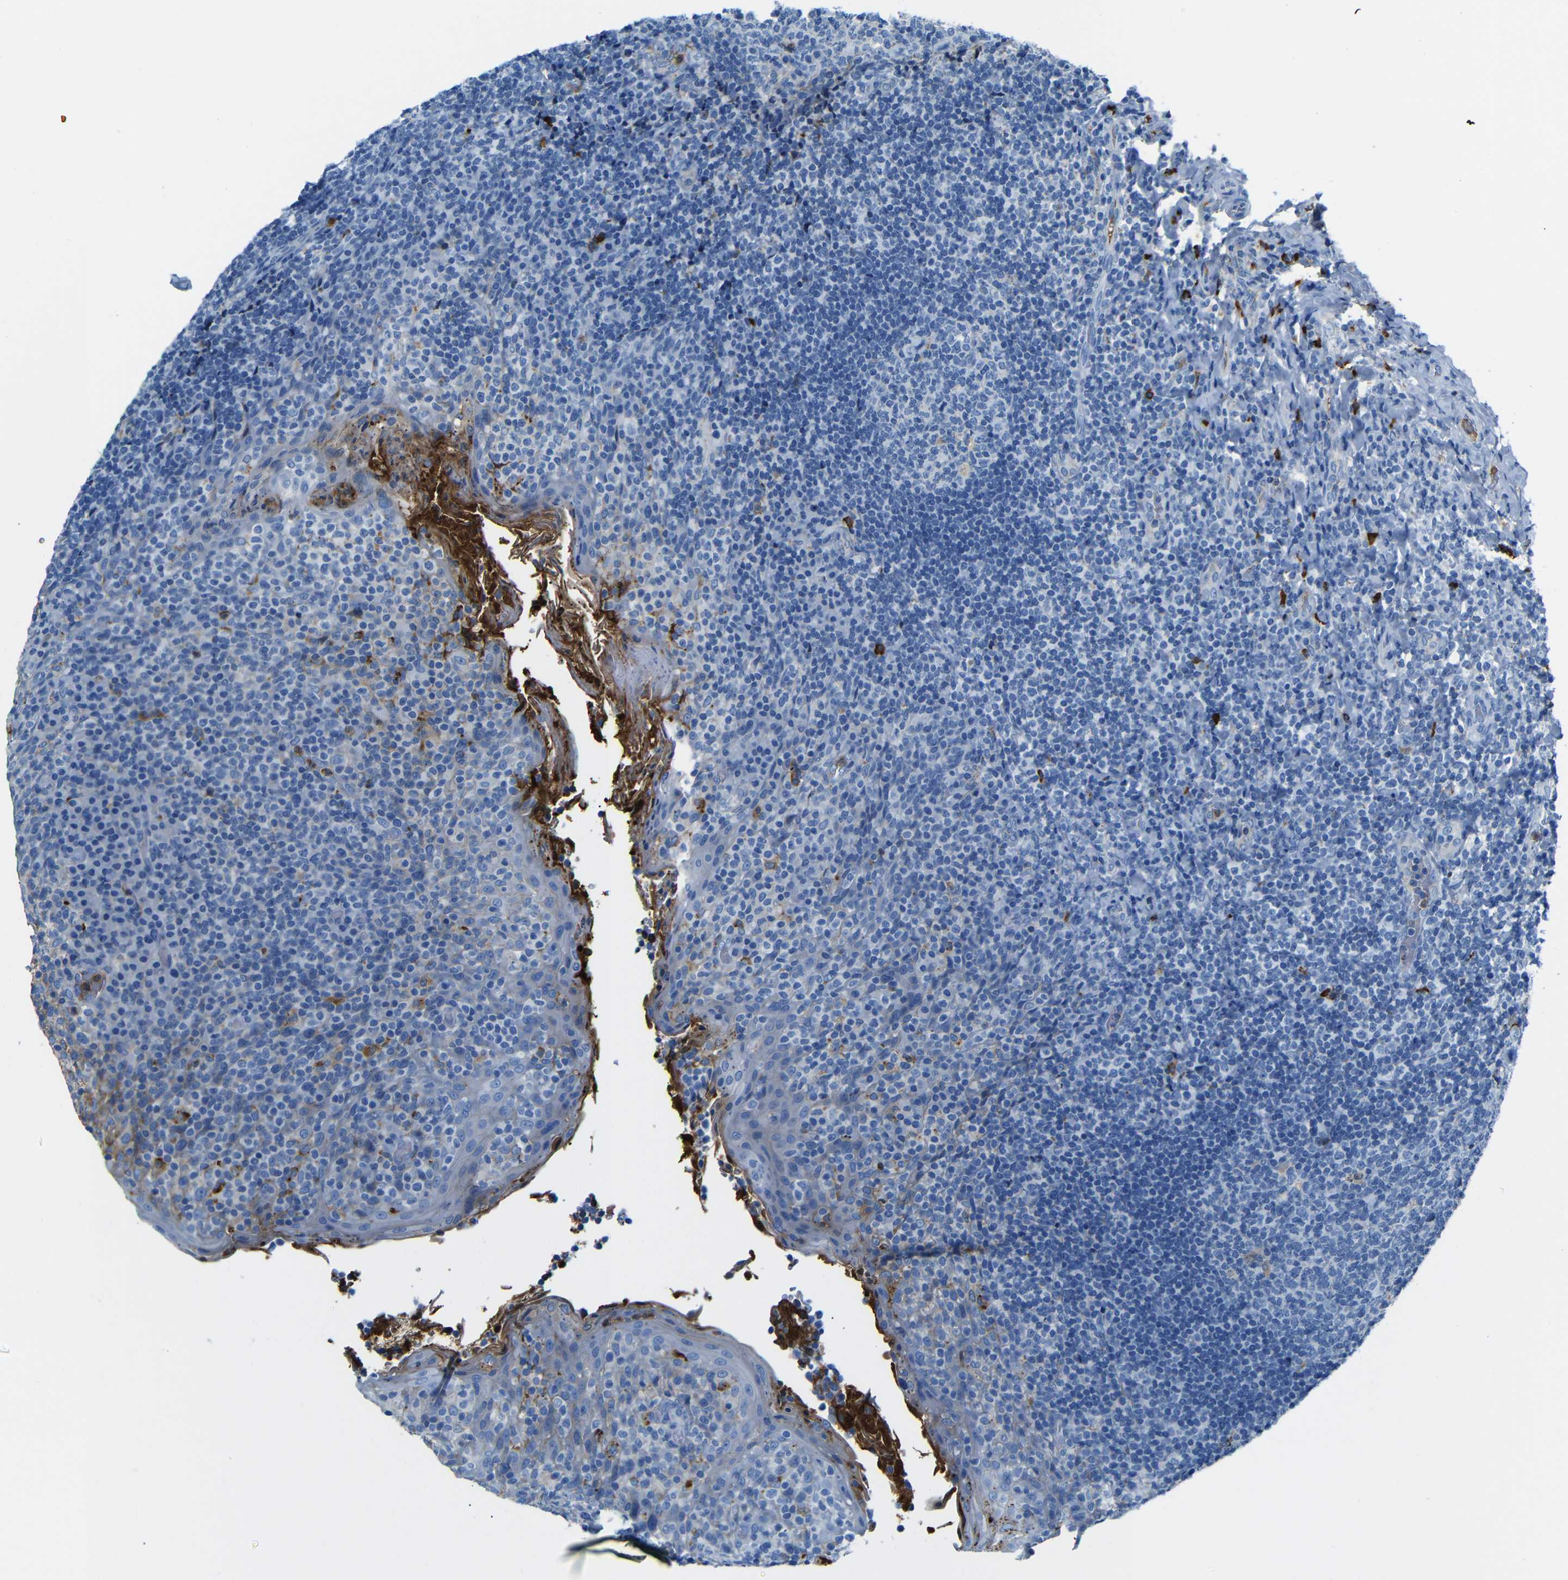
{"staining": {"intensity": "negative", "quantity": "none", "location": "none"}, "tissue": "tonsil", "cell_type": "Germinal center cells", "image_type": "normal", "snomed": [{"axis": "morphology", "description": "Normal tissue, NOS"}, {"axis": "topography", "description": "Tonsil"}], "caption": "This histopathology image is of unremarkable tonsil stained with IHC to label a protein in brown with the nuclei are counter-stained blue. There is no positivity in germinal center cells. (DAB (3,3'-diaminobenzidine) immunohistochemistry visualized using brightfield microscopy, high magnification).", "gene": "SERPINA1", "patient": {"sex": "male", "age": 17}}